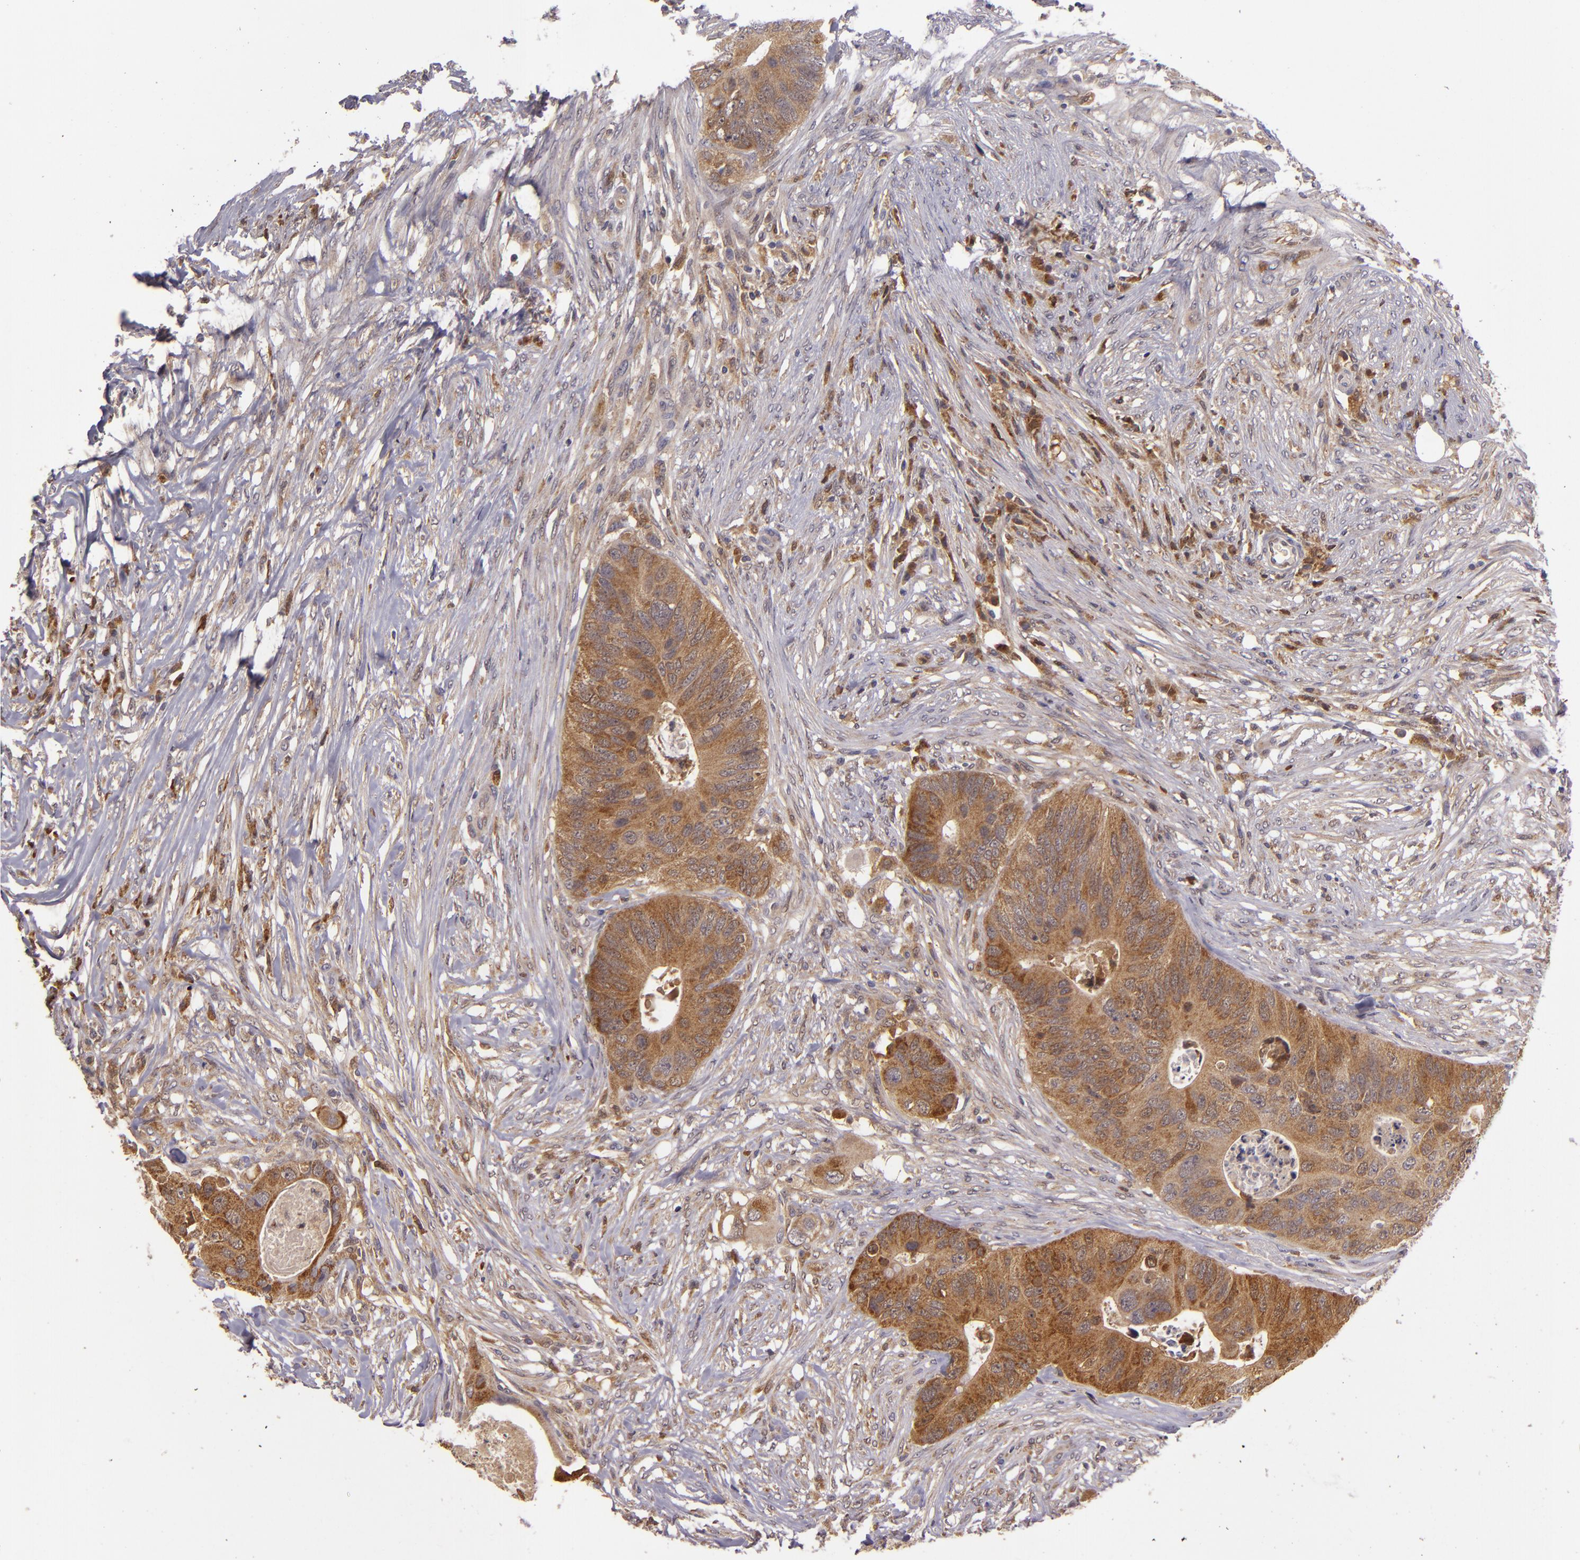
{"staining": {"intensity": "moderate", "quantity": ">75%", "location": "cytoplasmic/membranous"}, "tissue": "colorectal cancer", "cell_type": "Tumor cells", "image_type": "cancer", "snomed": [{"axis": "morphology", "description": "Adenocarcinoma, NOS"}, {"axis": "topography", "description": "Colon"}], "caption": "Immunohistochemical staining of human colorectal cancer reveals medium levels of moderate cytoplasmic/membranous staining in about >75% of tumor cells.", "gene": "FHIT", "patient": {"sex": "male", "age": 71}}